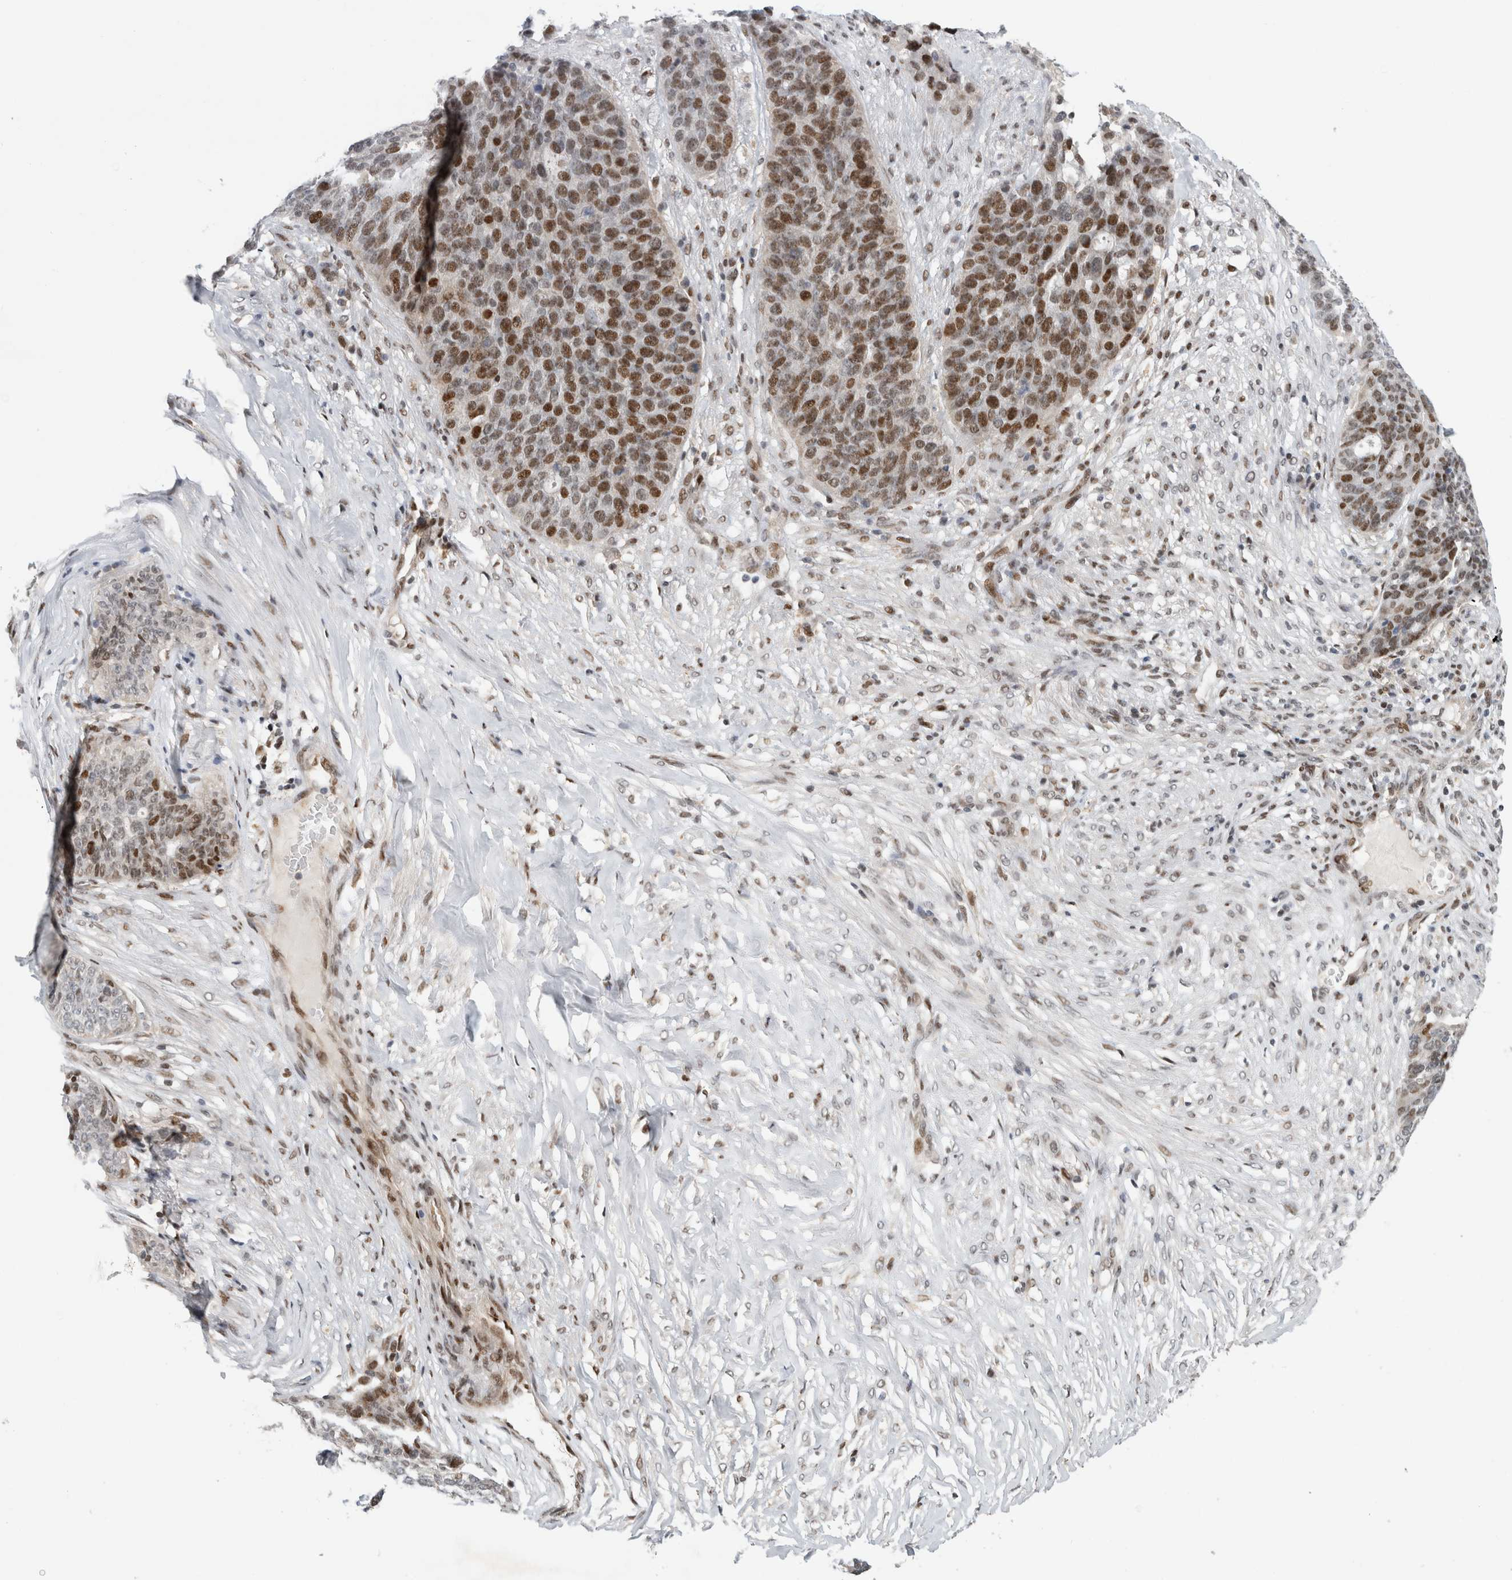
{"staining": {"intensity": "moderate", "quantity": ">75%", "location": "nuclear"}, "tissue": "ovarian cancer", "cell_type": "Tumor cells", "image_type": "cancer", "snomed": [{"axis": "morphology", "description": "Cystadenocarcinoma, serous, NOS"}, {"axis": "topography", "description": "Ovary"}], "caption": "Approximately >75% of tumor cells in serous cystadenocarcinoma (ovarian) reveal moderate nuclear protein positivity as visualized by brown immunohistochemical staining.", "gene": "C8orf58", "patient": {"sex": "female", "age": 59}}